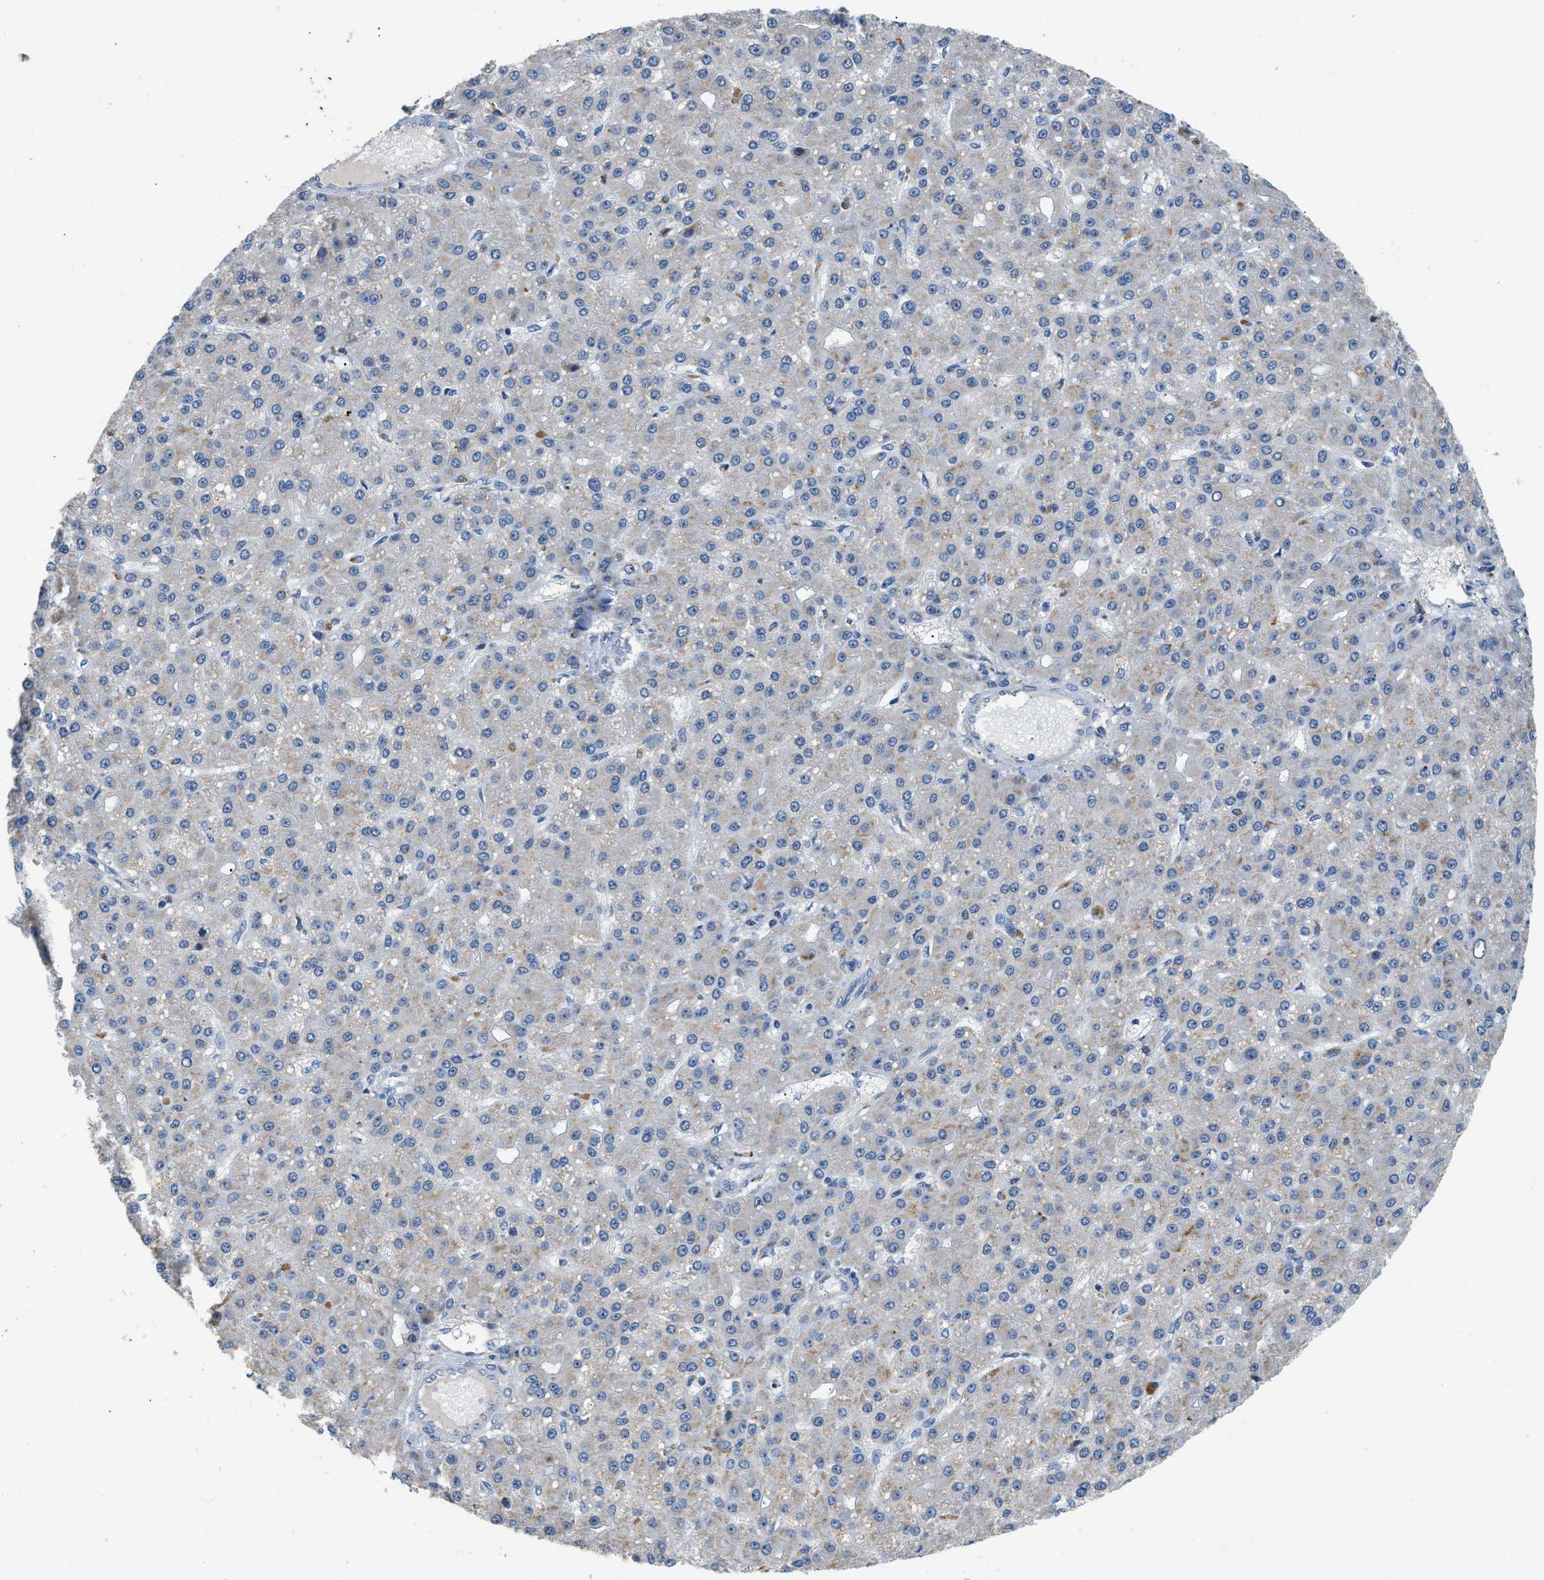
{"staining": {"intensity": "negative", "quantity": "none", "location": "none"}, "tissue": "liver cancer", "cell_type": "Tumor cells", "image_type": "cancer", "snomed": [{"axis": "morphology", "description": "Carcinoma, Hepatocellular, NOS"}, {"axis": "topography", "description": "Liver"}], "caption": "This is a micrograph of IHC staining of hepatocellular carcinoma (liver), which shows no expression in tumor cells.", "gene": "TOMM34", "patient": {"sex": "male", "age": 67}}